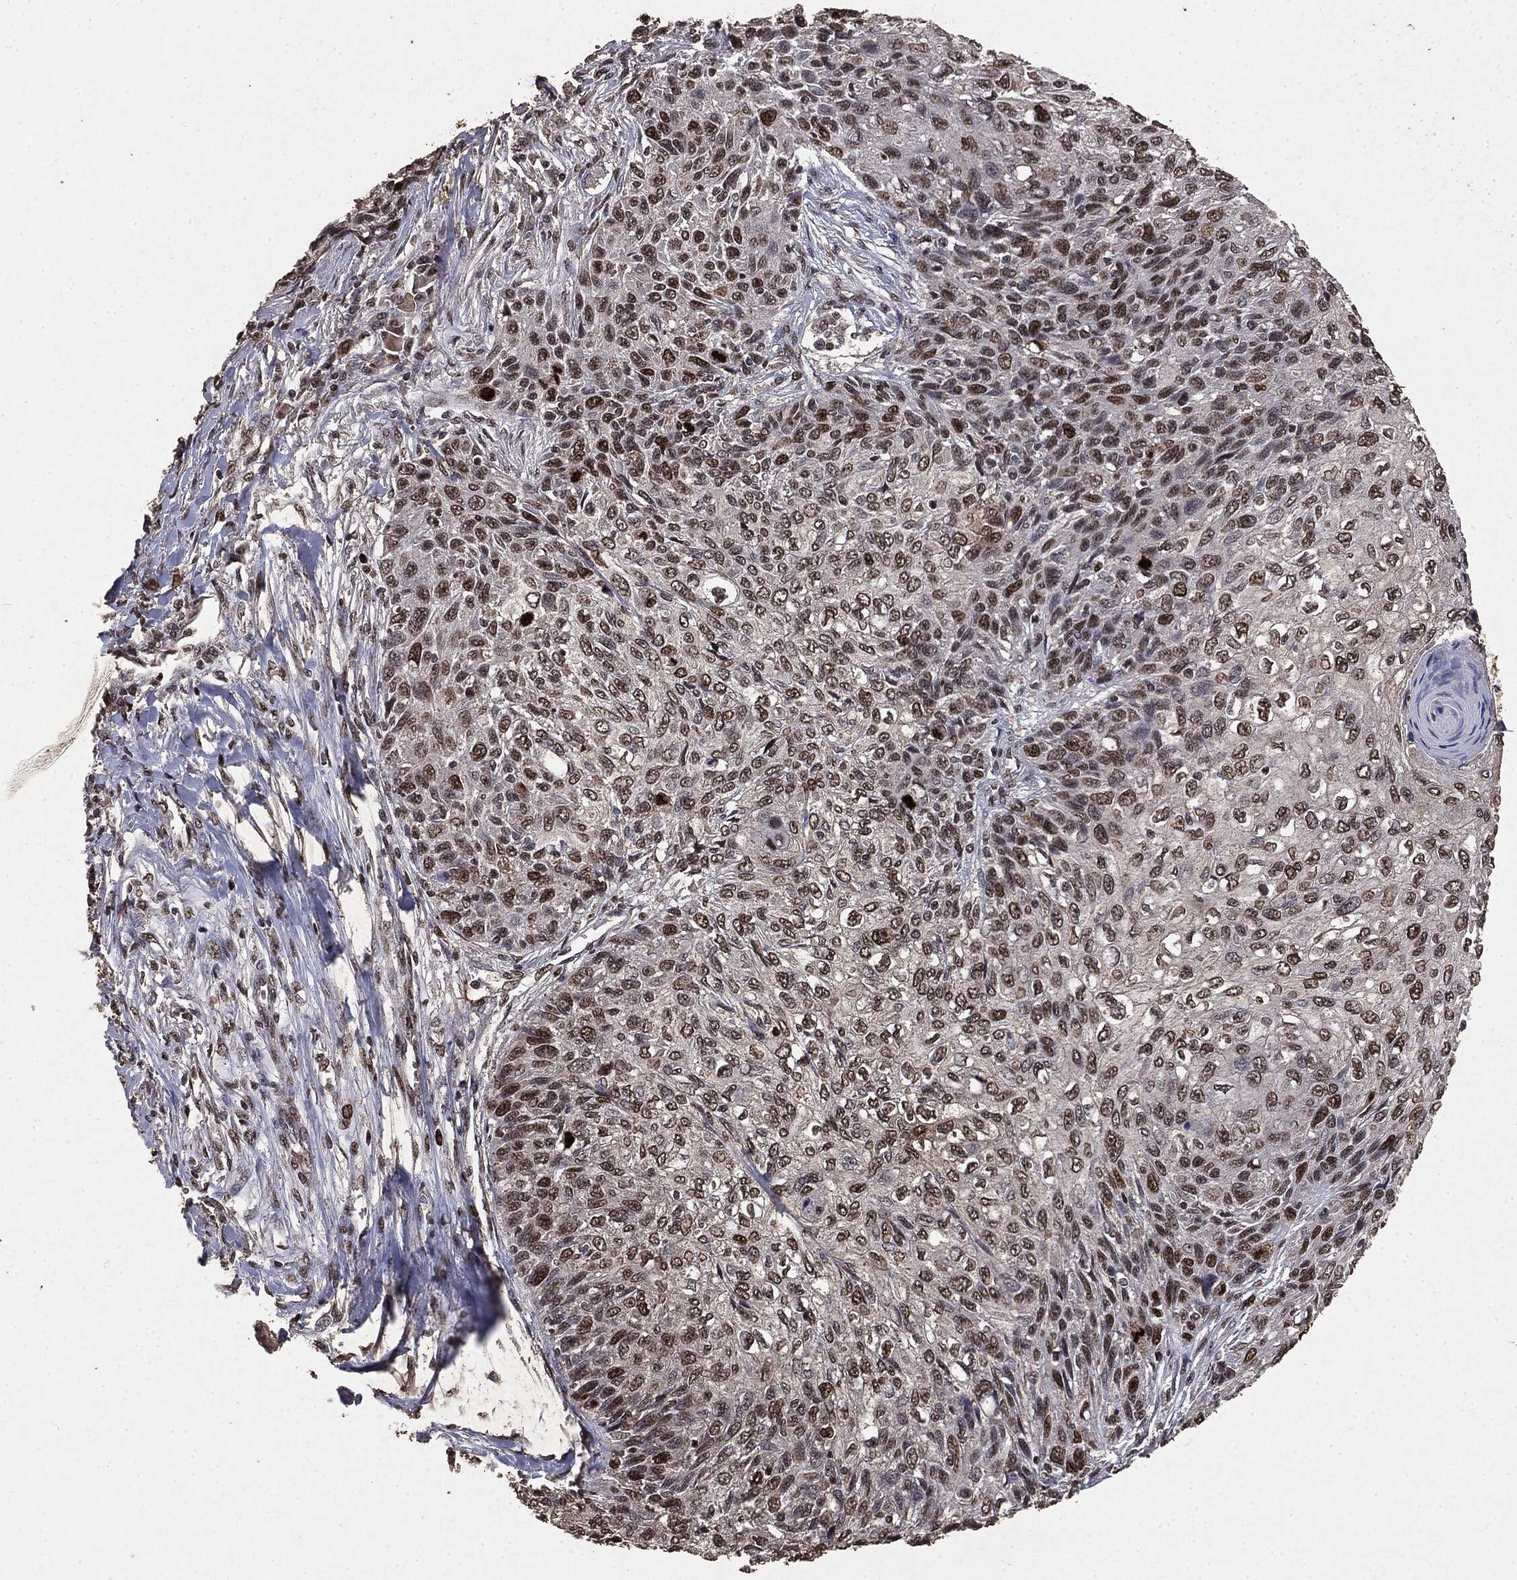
{"staining": {"intensity": "moderate", "quantity": "25%-75%", "location": "nuclear"}, "tissue": "skin cancer", "cell_type": "Tumor cells", "image_type": "cancer", "snomed": [{"axis": "morphology", "description": "Squamous cell carcinoma, NOS"}, {"axis": "topography", "description": "Skin"}], "caption": "Immunohistochemical staining of human skin cancer demonstrates medium levels of moderate nuclear protein positivity in about 25%-75% of tumor cells.", "gene": "RAD18", "patient": {"sex": "male", "age": 92}}